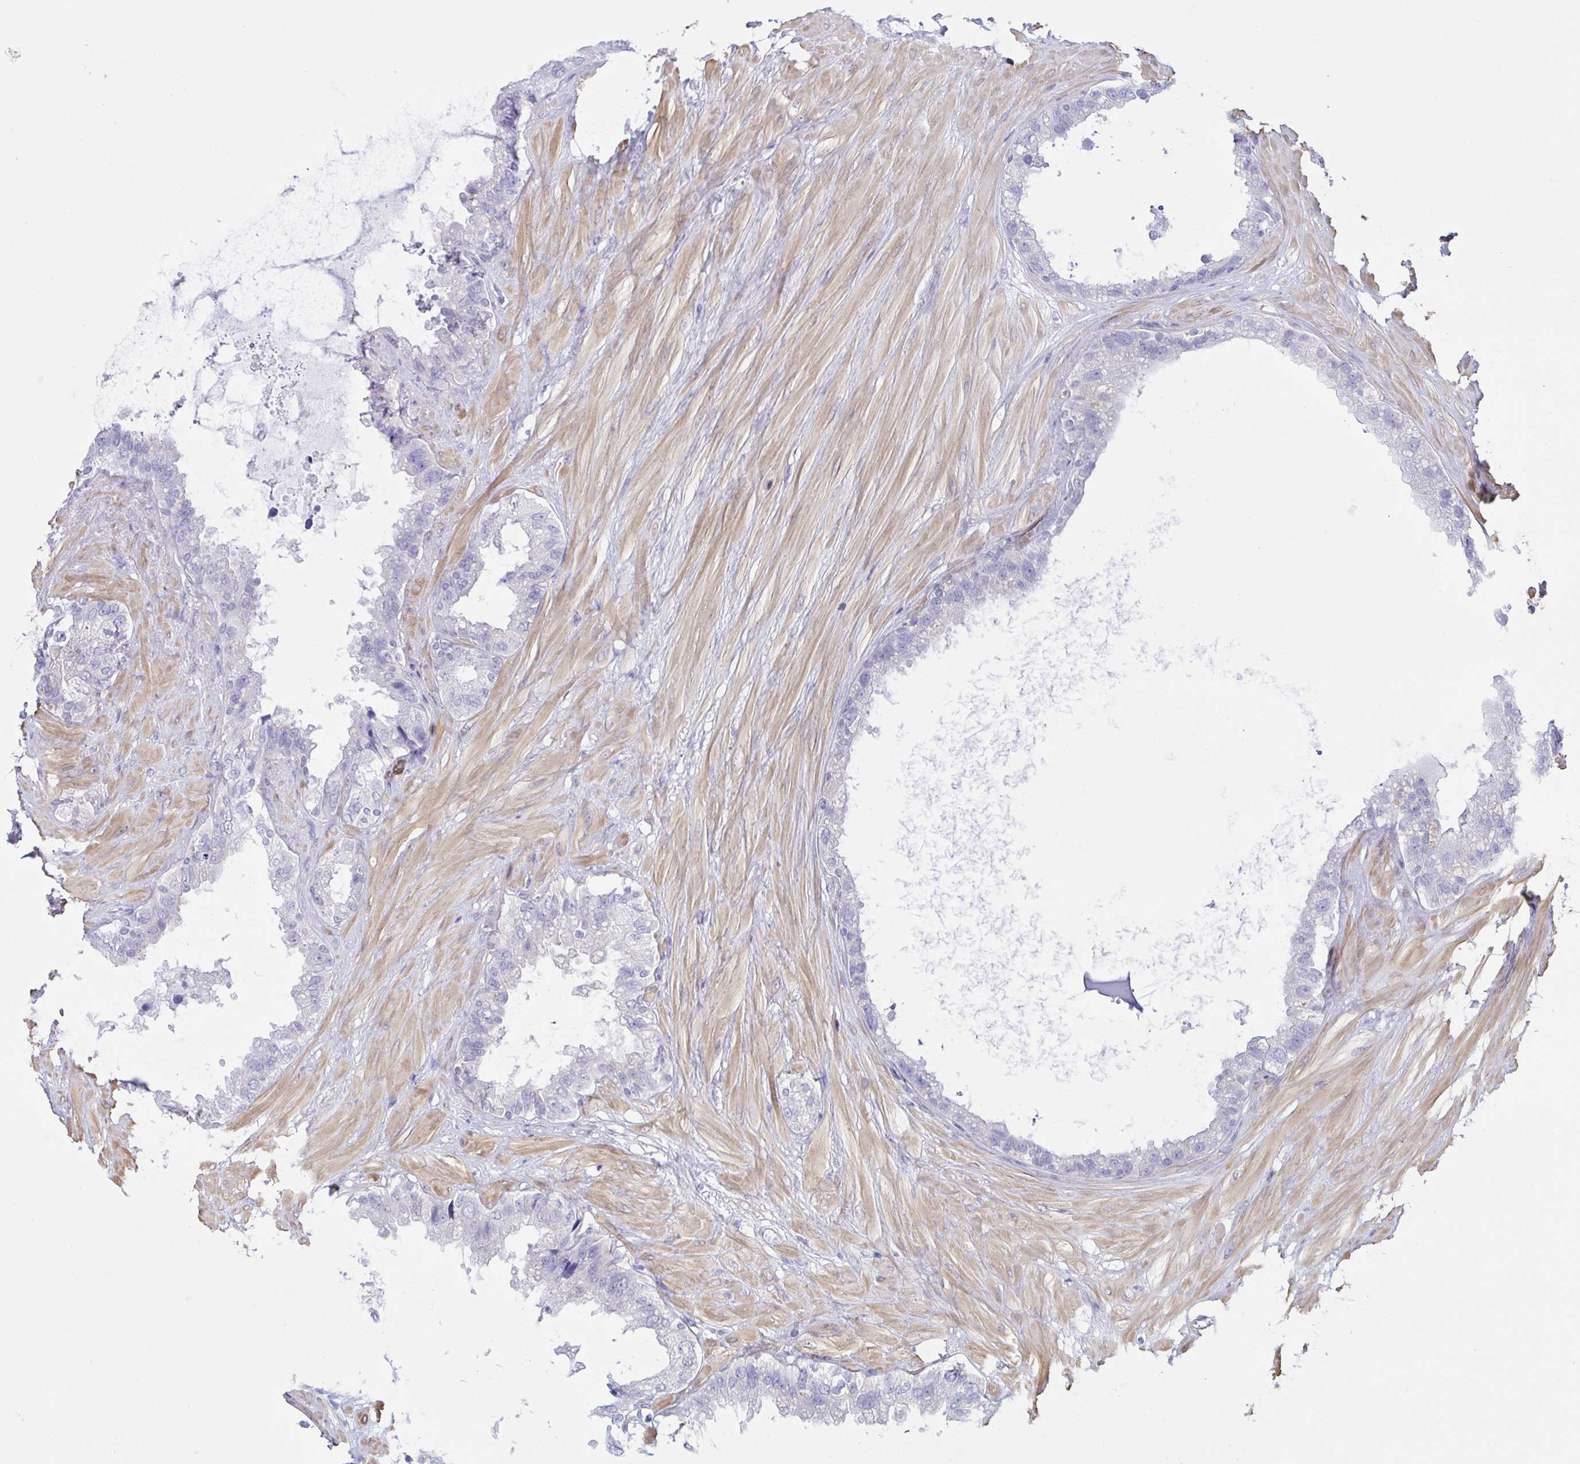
{"staining": {"intensity": "negative", "quantity": "none", "location": "none"}, "tissue": "seminal vesicle", "cell_type": "Glandular cells", "image_type": "normal", "snomed": [{"axis": "morphology", "description": "Normal tissue, NOS"}, {"axis": "topography", "description": "Seminal veicle"}, {"axis": "topography", "description": "Peripheral nerve tissue"}], "caption": "This is an immunohistochemistry histopathology image of unremarkable human seminal vesicle. There is no positivity in glandular cells.", "gene": "CEP170B", "patient": {"sex": "male", "age": 76}}